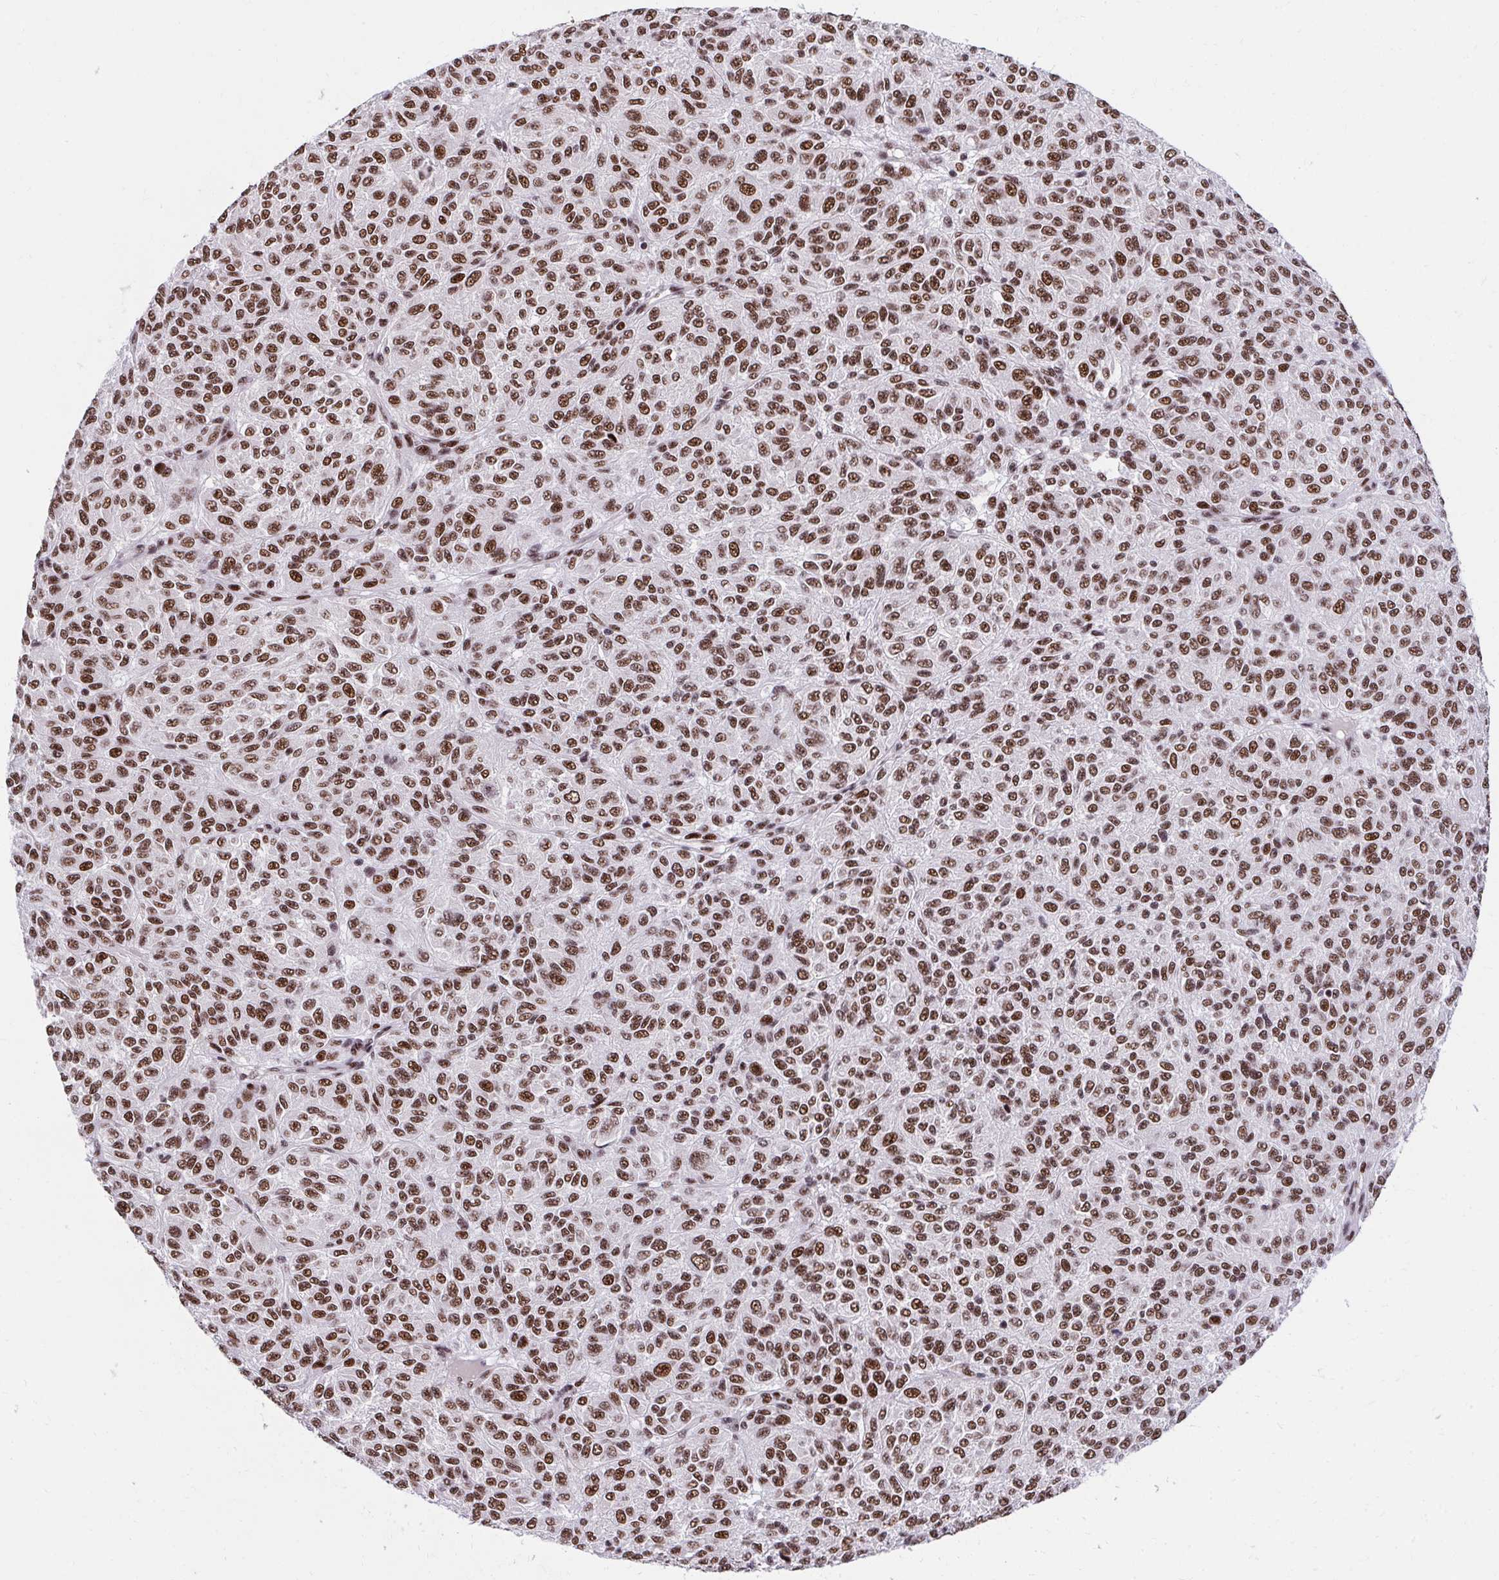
{"staining": {"intensity": "strong", "quantity": ">75%", "location": "nuclear"}, "tissue": "melanoma", "cell_type": "Tumor cells", "image_type": "cancer", "snomed": [{"axis": "morphology", "description": "Malignant melanoma, Metastatic site"}, {"axis": "topography", "description": "Brain"}], "caption": "An image showing strong nuclear positivity in about >75% of tumor cells in melanoma, as visualized by brown immunohistochemical staining.", "gene": "SYNE4", "patient": {"sex": "female", "age": 56}}